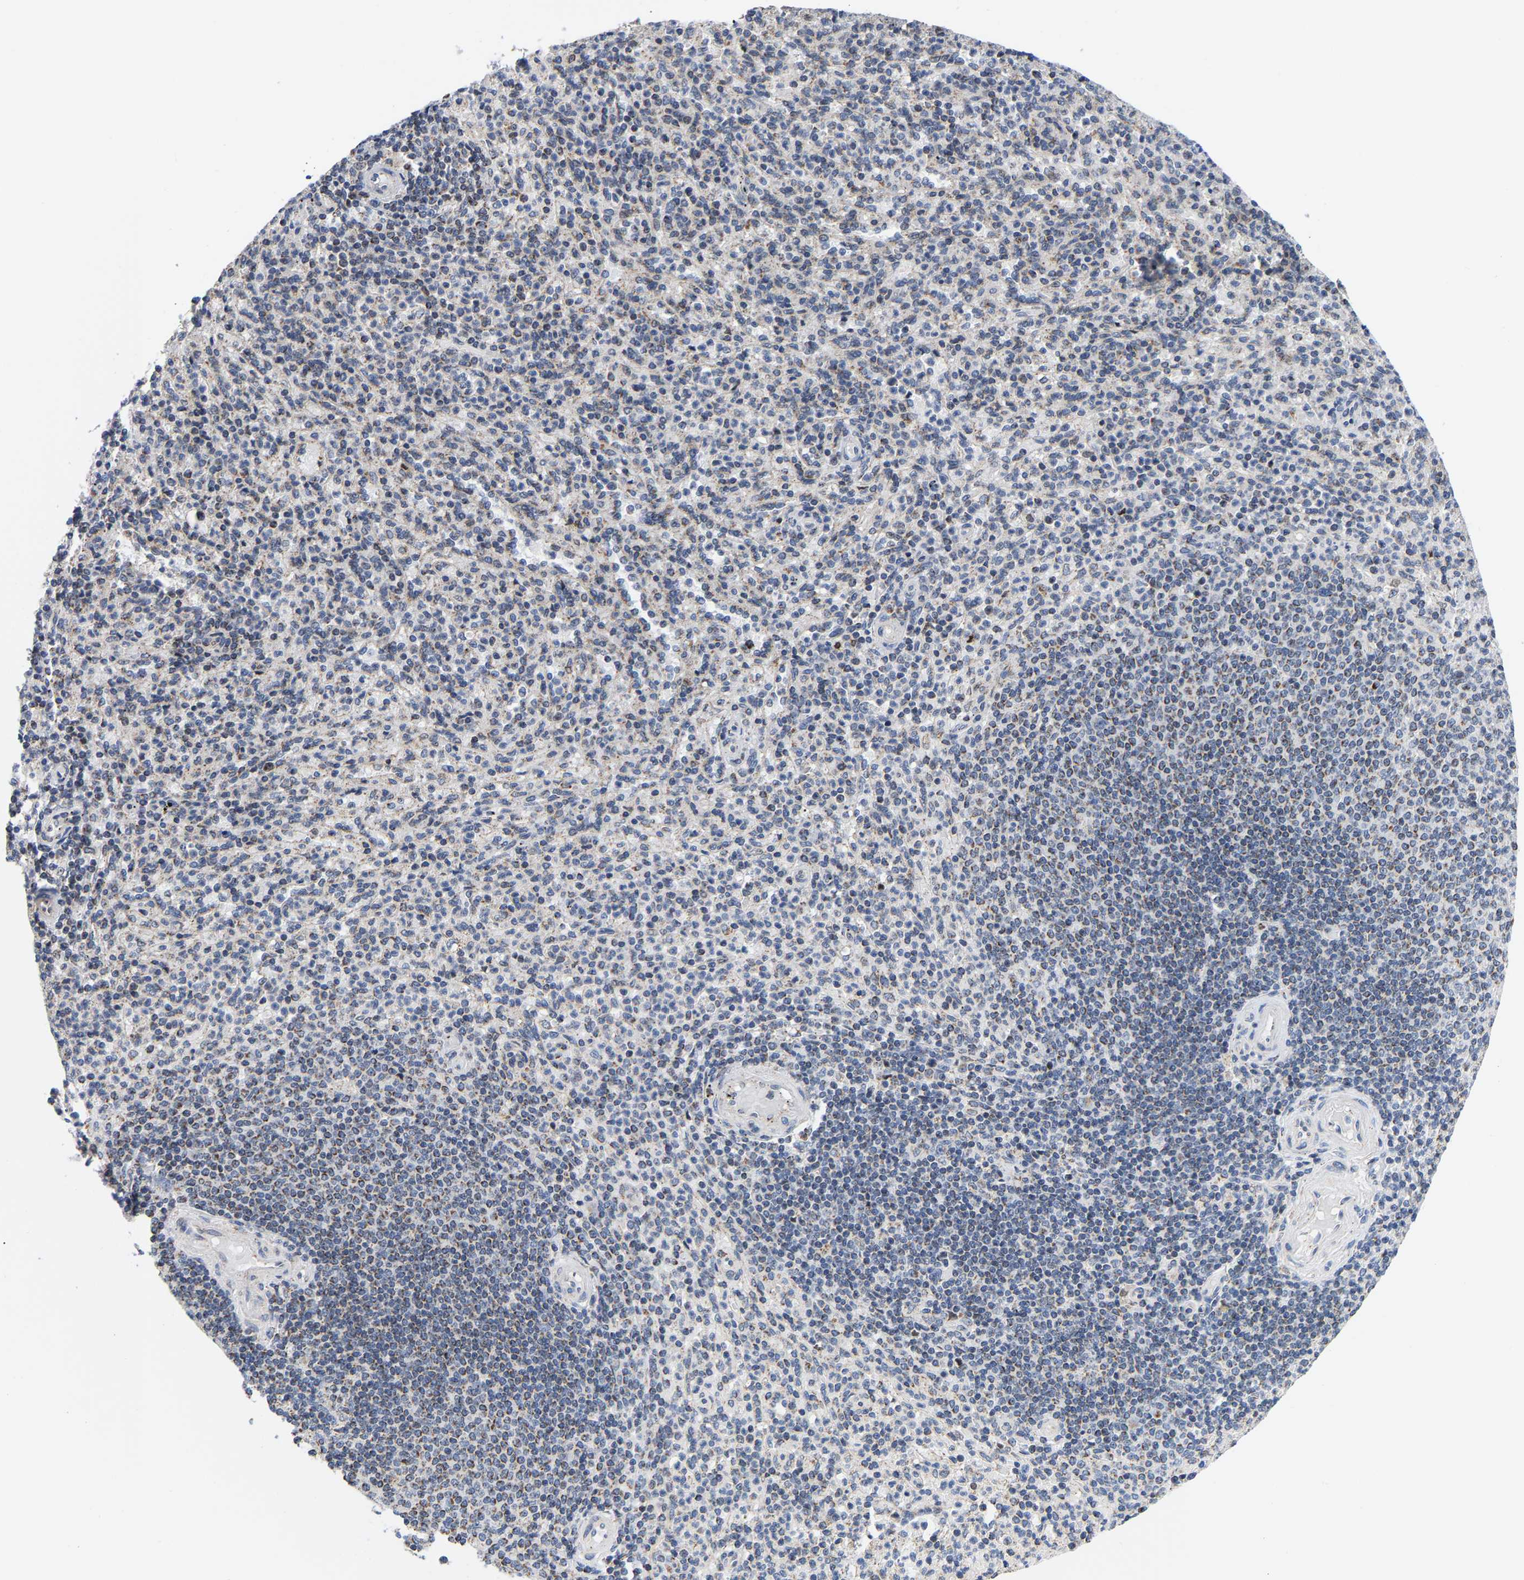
{"staining": {"intensity": "weak", "quantity": "25%-75%", "location": "cytoplasmic/membranous"}, "tissue": "spleen", "cell_type": "Cells in red pulp", "image_type": "normal", "snomed": [{"axis": "morphology", "description": "Normal tissue, NOS"}, {"axis": "topography", "description": "Spleen"}], "caption": "Cells in red pulp display low levels of weak cytoplasmic/membranous staining in about 25%-75% of cells in unremarkable human spleen.", "gene": "PCNT", "patient": {"sex": "male", "age": 36}}